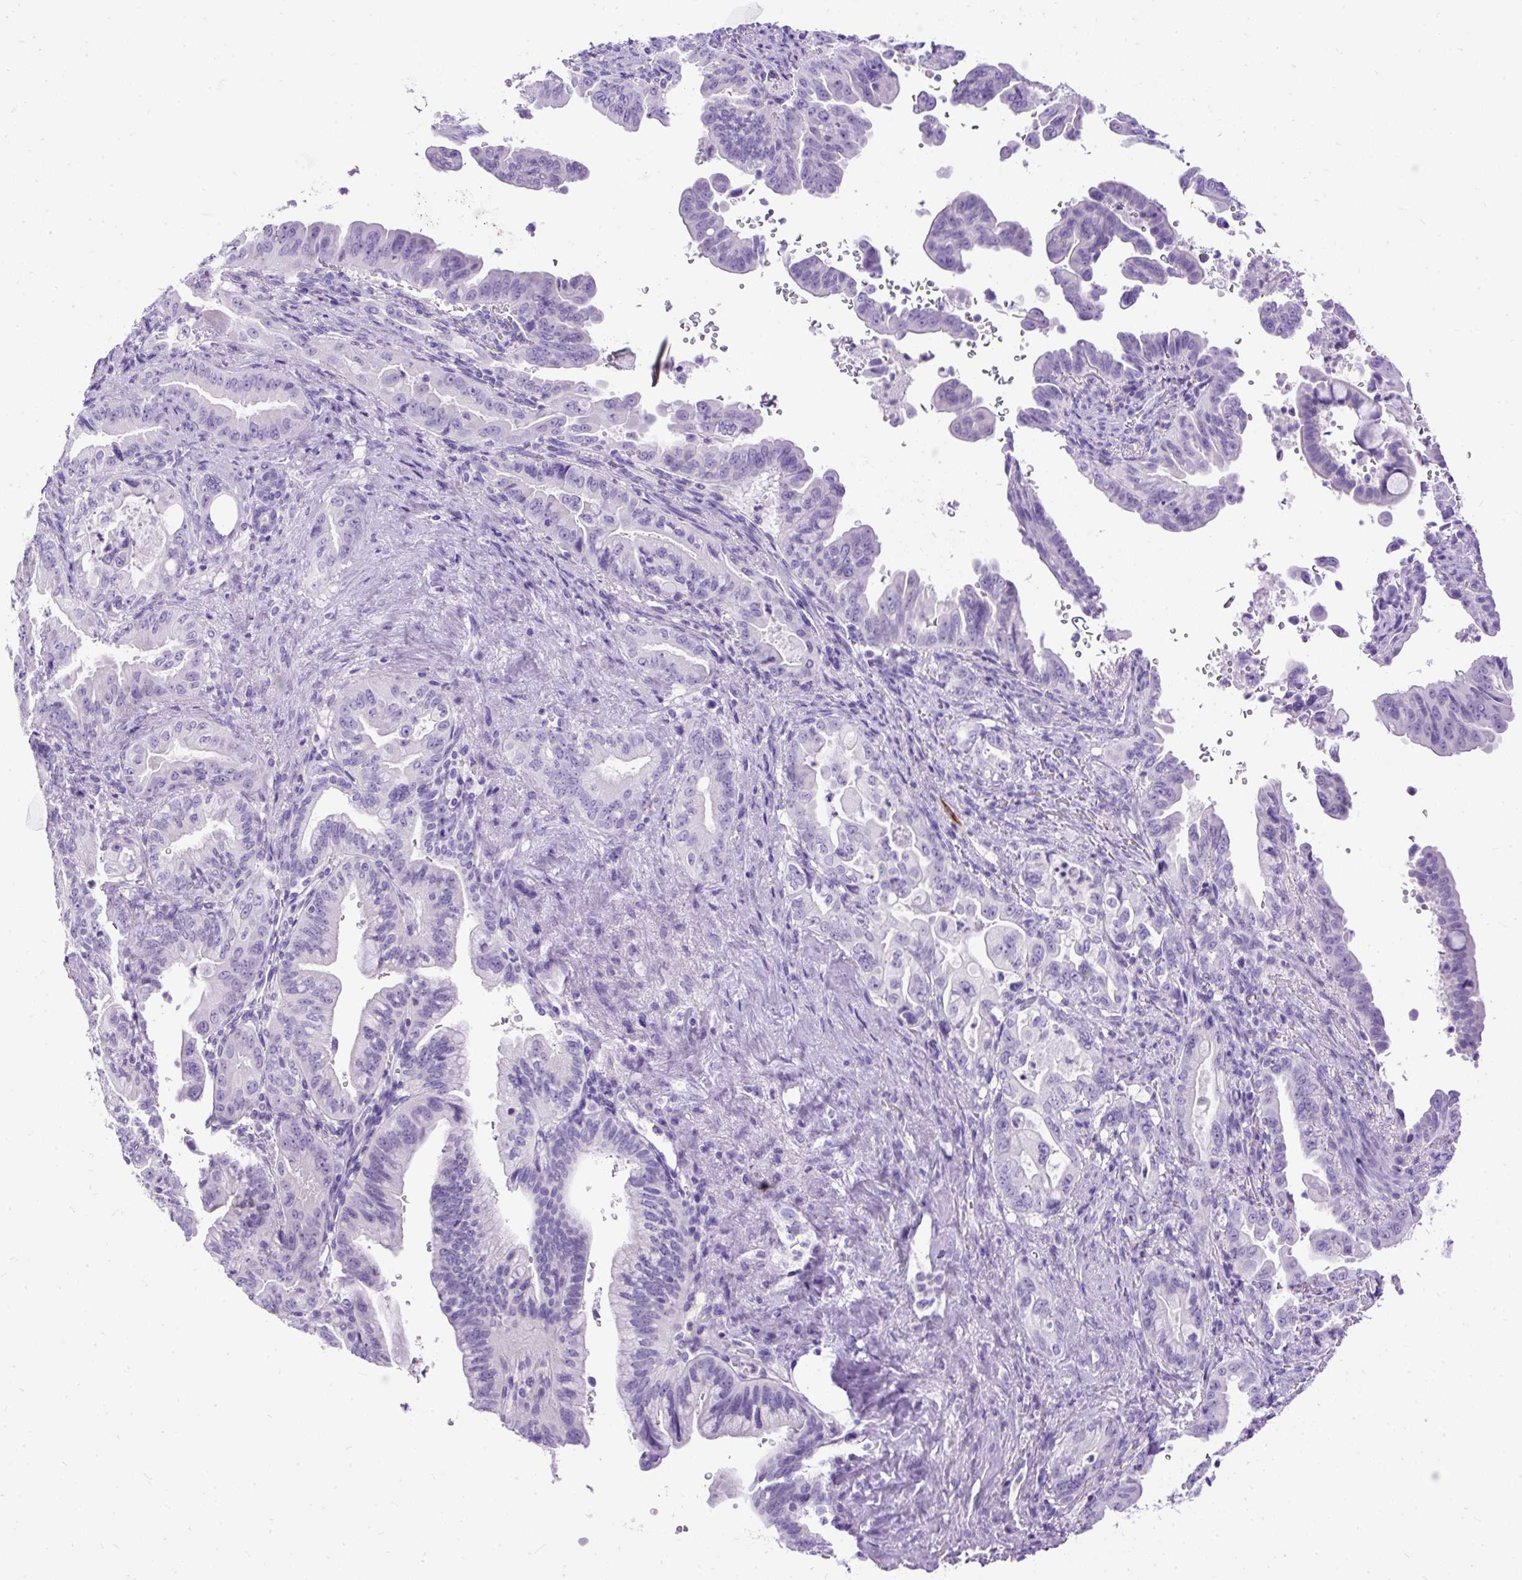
{"staining": {"intensity": "negative", "quantity": "none", "location": "none"}, "tissue": "pancreatic cancer", "cell_type": "Tumor cells", "image_type": "cancer", "snomed": [{"axis": "morphology", "description": "Adenocarcinoma, NOS"}, {"axis": "topography", "description": "Pancreas"}], "caption": "A micrograph of pancreatic cancer stained for a protein shows no brown staining in tumor cells. Brightfield microscopy of immunohistochemistry stained with DAB (brown) and hematoxylin (blue), captured at high magnification.", "gene": "HEY1", "patient": {"sex": "male", "age": 70}}